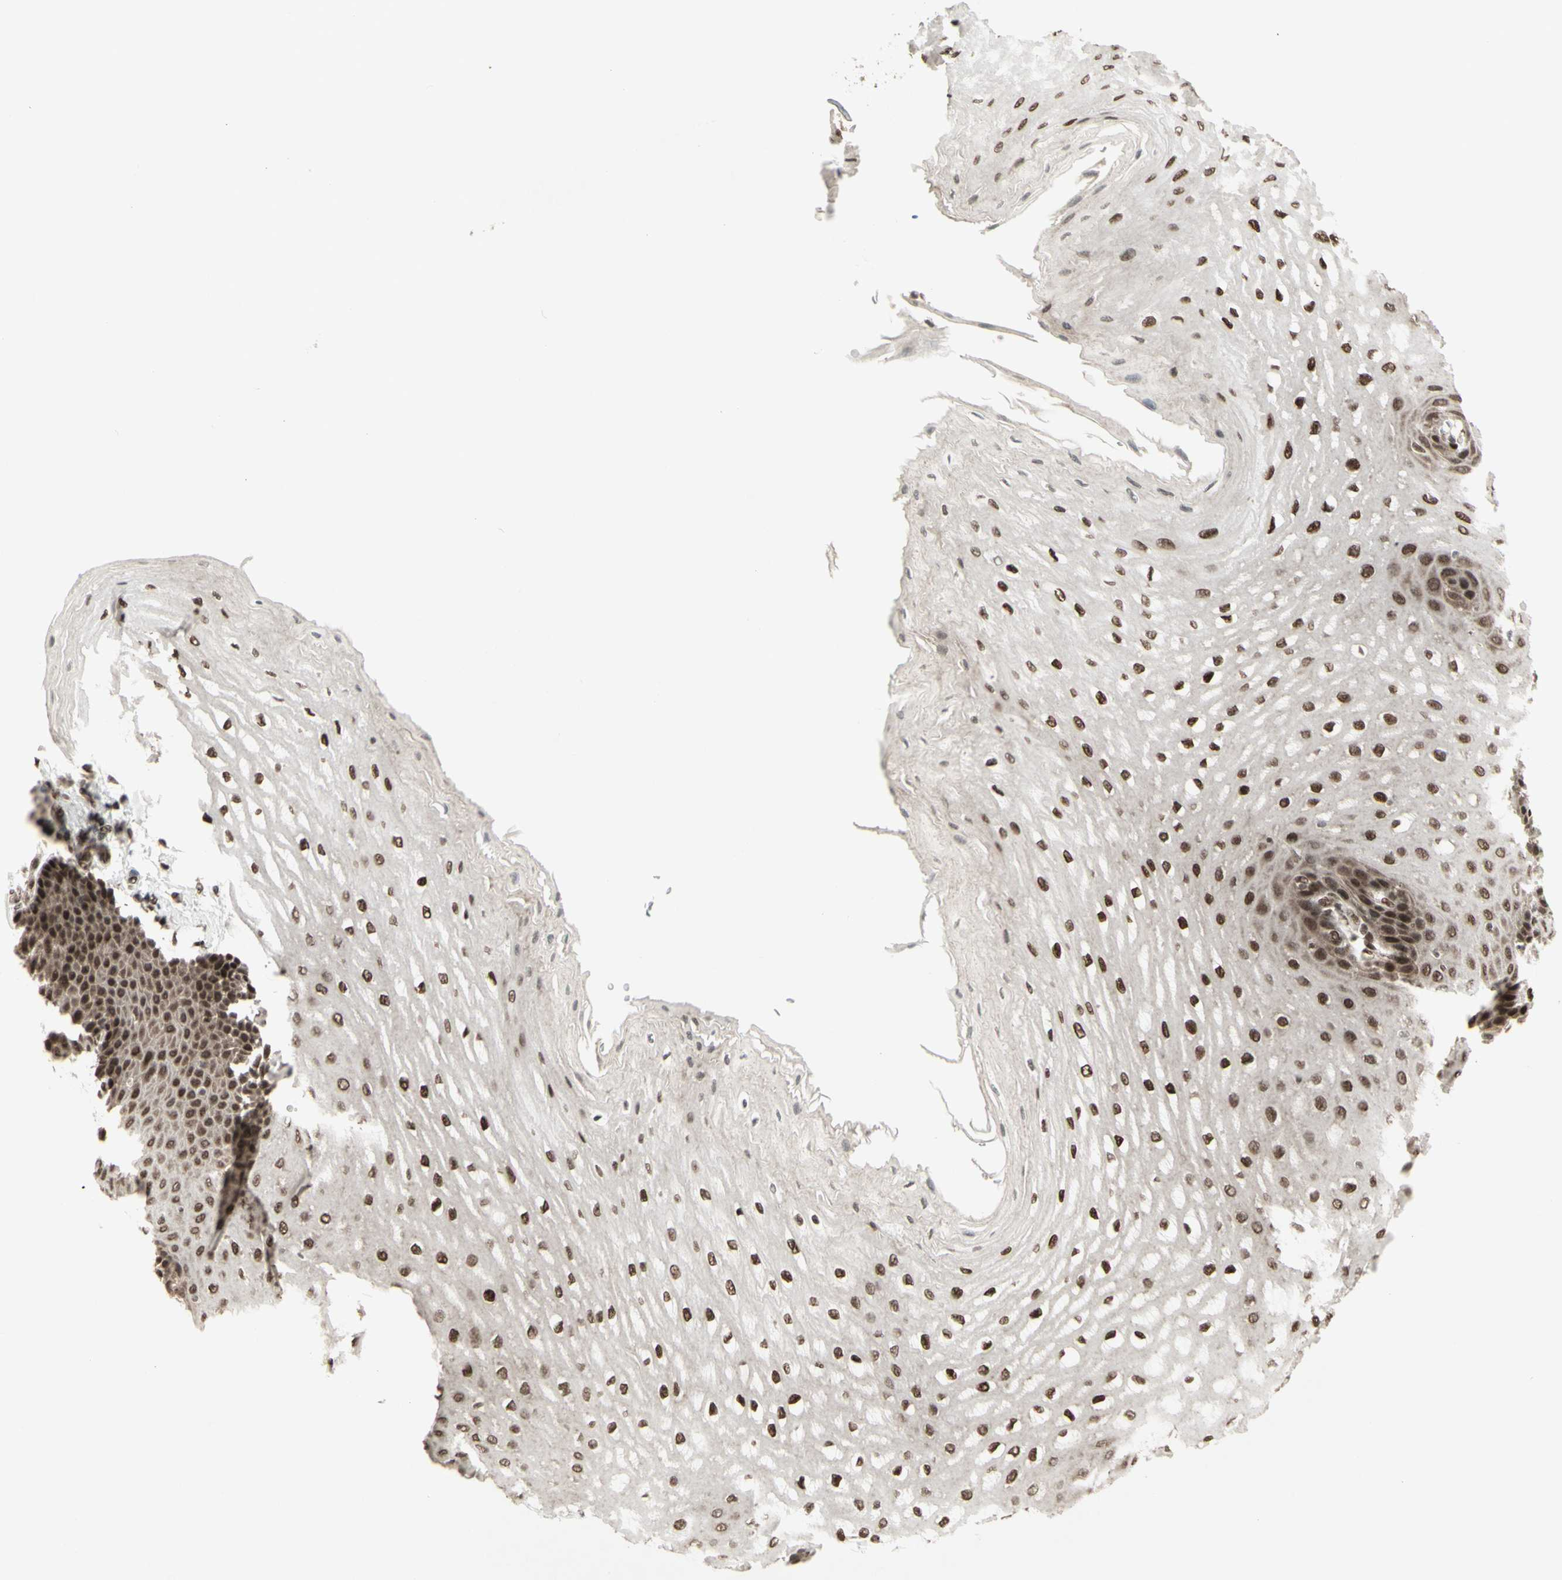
{"staining": {"intensity": "moderate", "quantity": ">75%", "location": "cytoplasmic/membranous"}, "tissue": "esophagus", "cell_type": "Squamous epithelial cells", "image_type": "normal", "snomed": [{"axis": "morphology", "description": "Normal tissue, NOS"}, {"axis": "topography", "description": "Esophagus"}], "caption": "A histopathology image of human esophagus stained for a protein demonstrates moderate cytoplasmic/membranous brown staining in squamous epithelial cells.", "gene": "CBX1", "patient": {"sex": "male", "age": 54}}